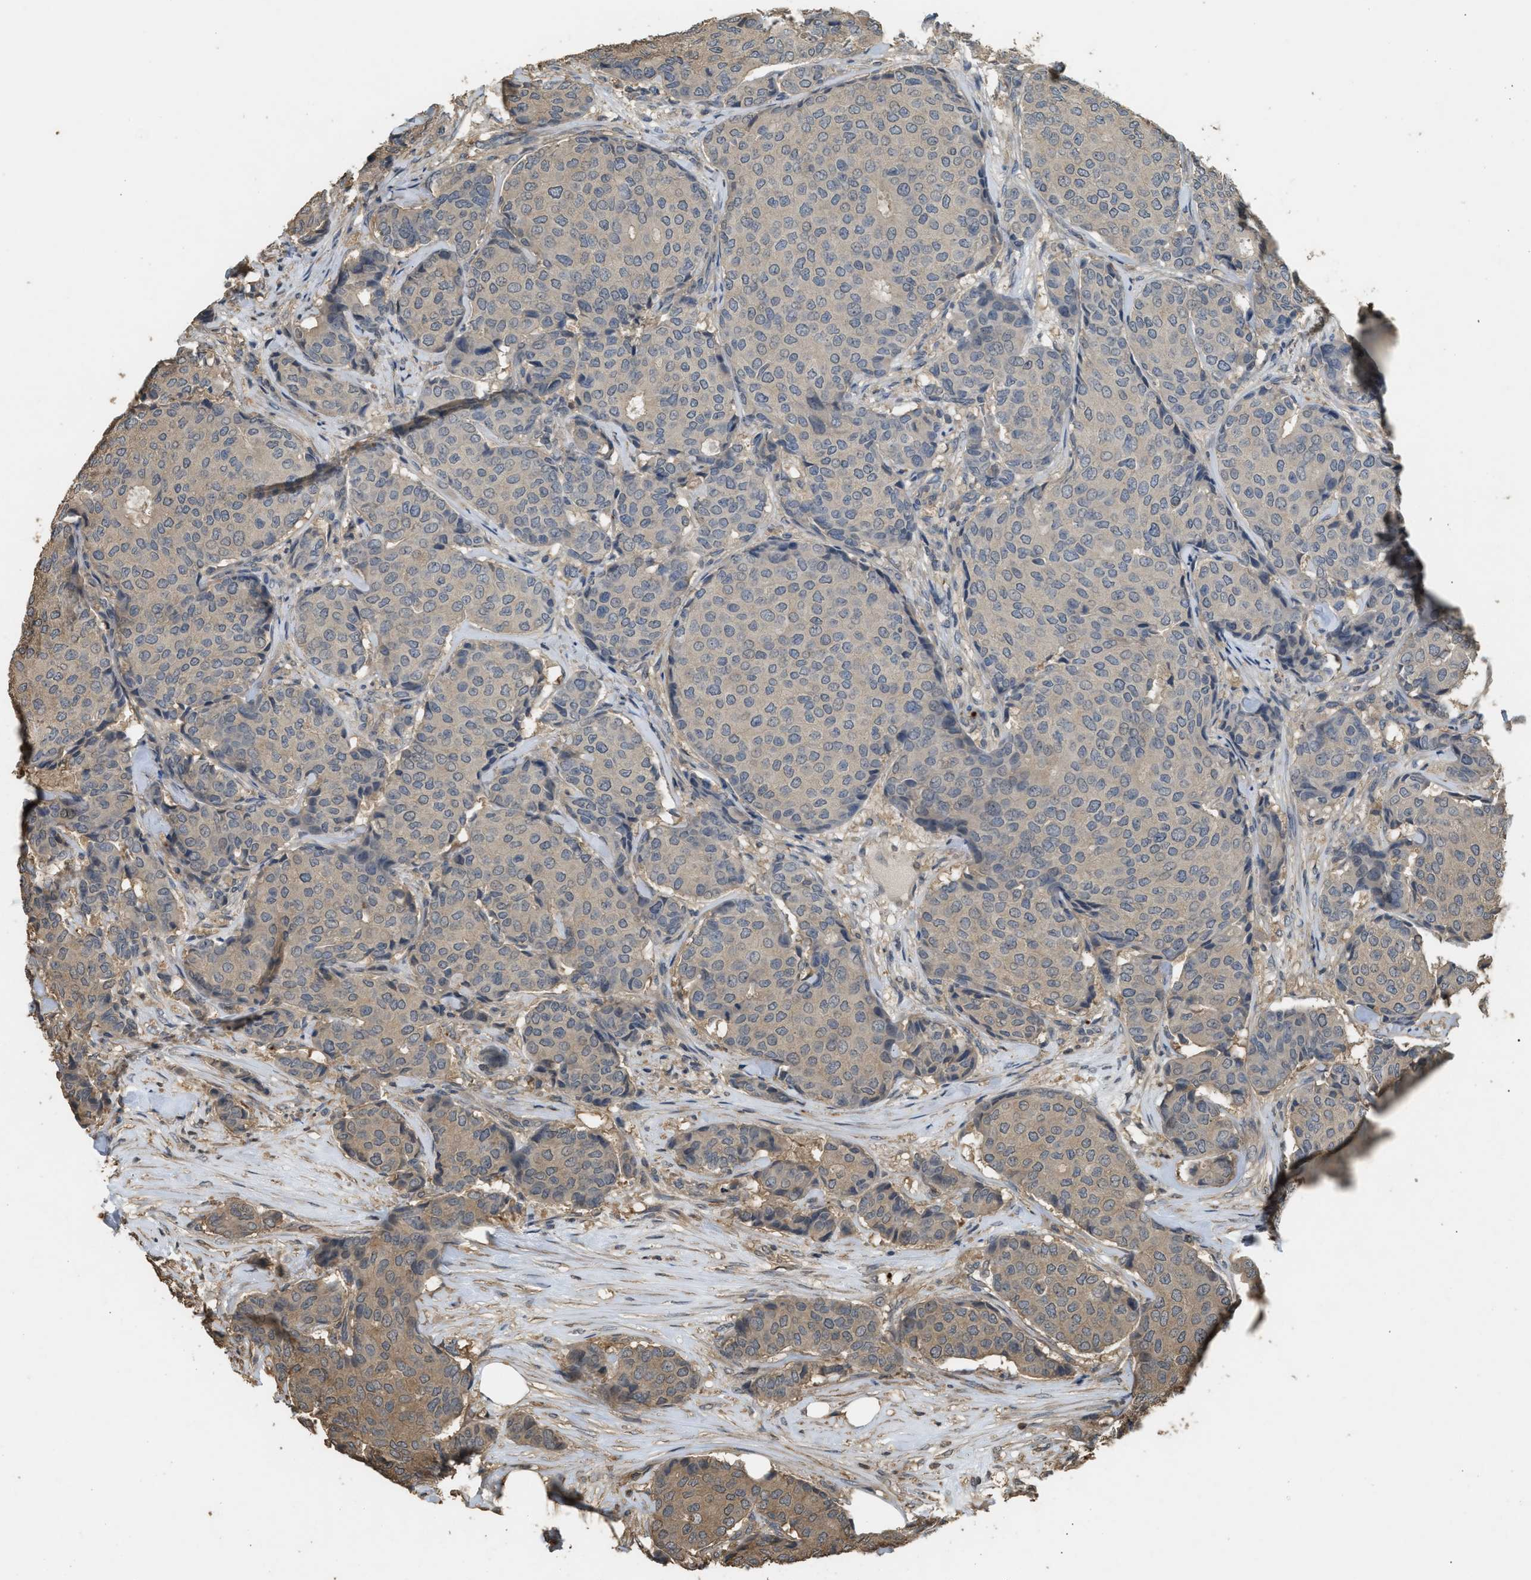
{"staining": {"intensity": "weak", "quantity": "25%-75%", "location": "cytoplasmic/membranous"}, "tissue": "breast cancer", "cell_type": "Tumor cells", "image_type": "cancer", "snomed": [{"axis": "morphology", "description": "Duct carcinoma"}, {"axis": "topography", "description": "Breast"}], "caption": "This histopathology image shows immunohistochemistry staining of human infiltrating ductal carcinoma (breast), with low weak cytoplasmic/membranous positivity in approximately 25%-75% of tumor cells.", "gene": "ARHGDIA", "patient": {"sex": "female", "age": 75}}